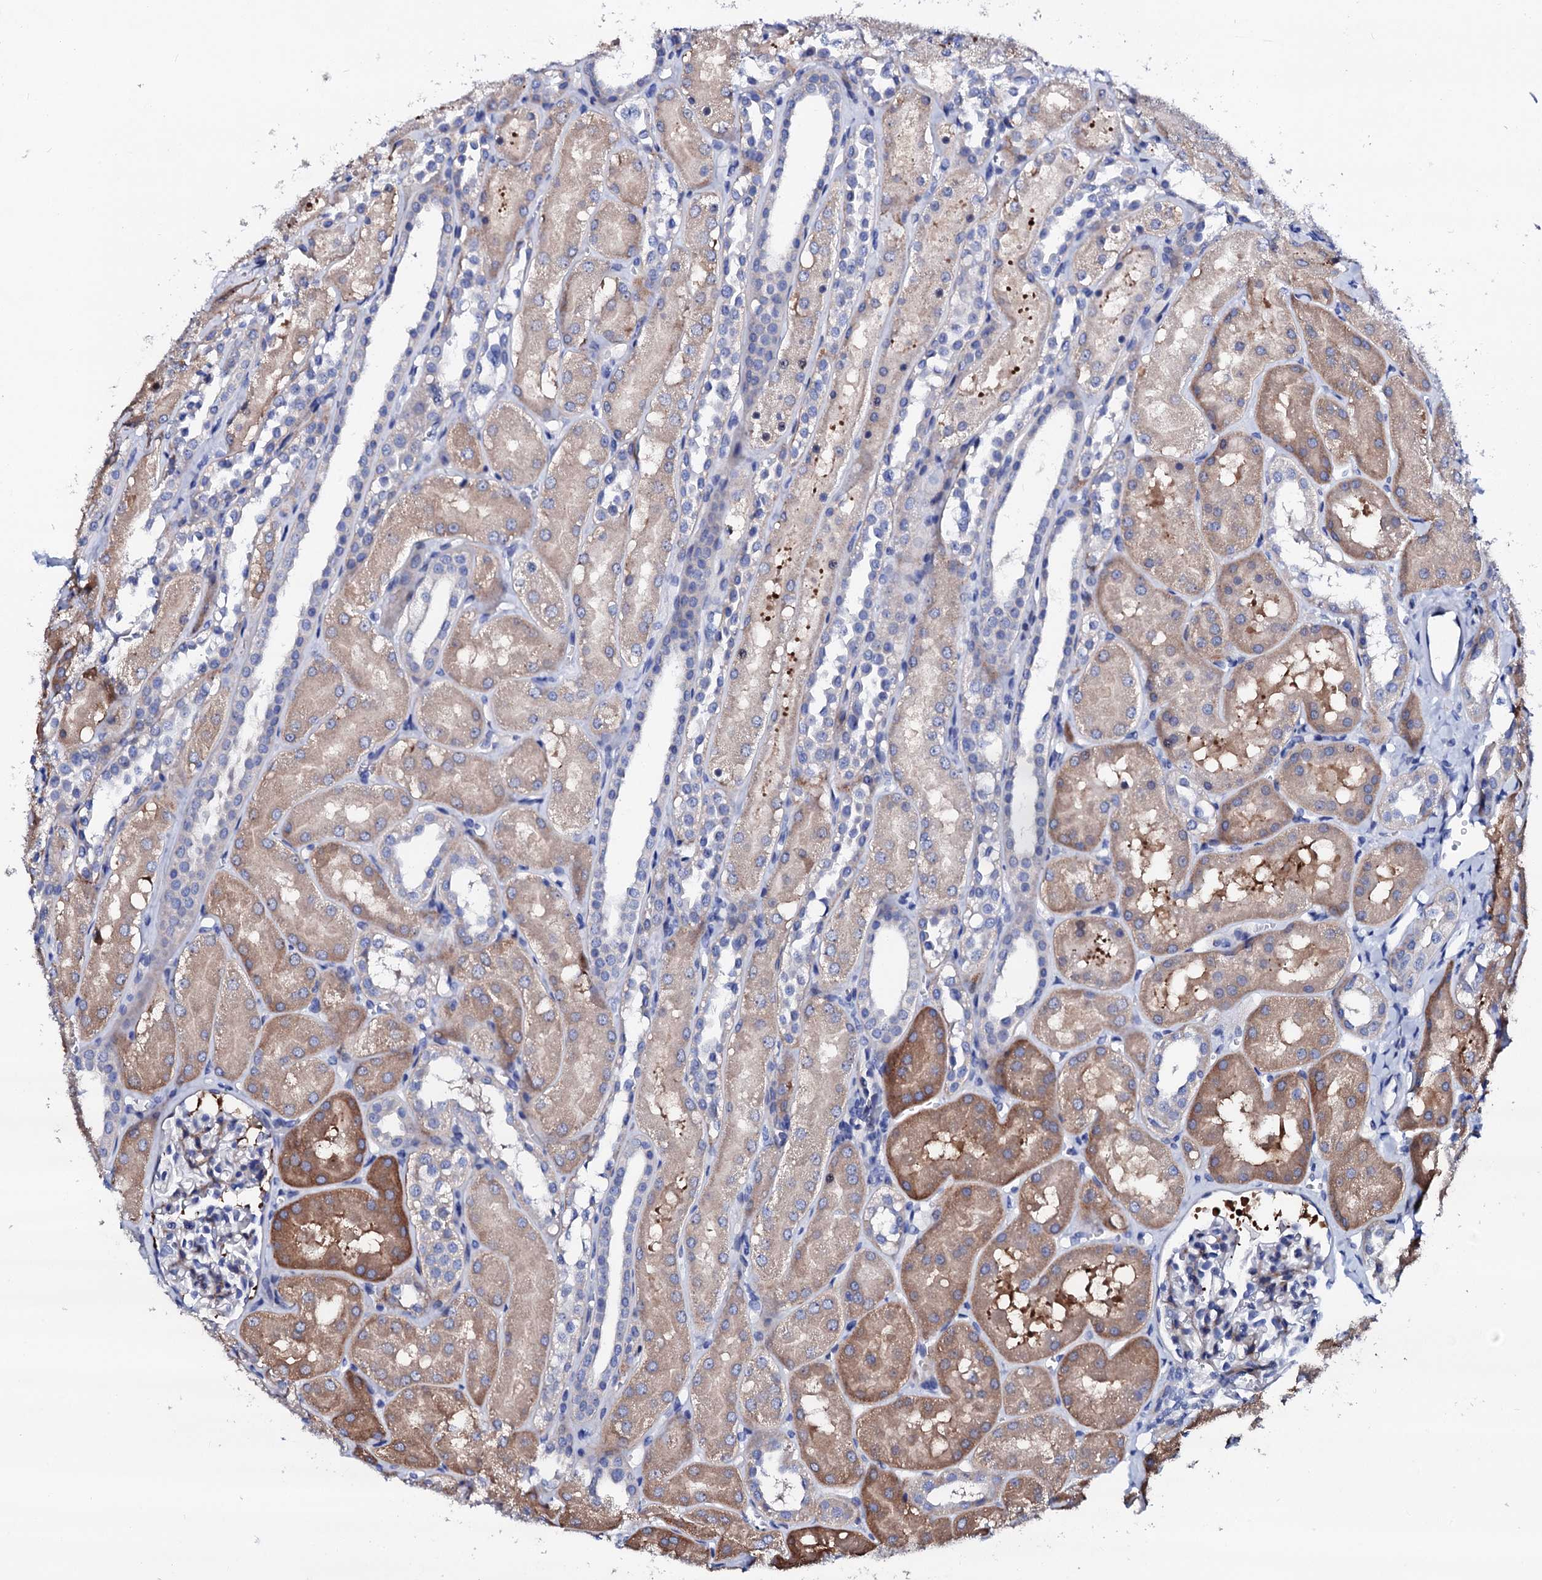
{"staining": {"intensity": "negative", "quantity": "none", "location": "none"}, "tissue": "kidney", "cell_type": "Cells in glomeruli", "image_type": "normal", "snomed": [{"axis": "morphology", "description": "Normal tissue, NOS"}, {"axis": "topography", "description": "Kidney"}, {"axis": "topography", "description": "Urinary bladder"}], "caption": "Human kidney stained for a protein using IHC displays no expression in cells in glomeruli.", "gene": "TRDN", "patient": {"sex": "male", "age": 16}}